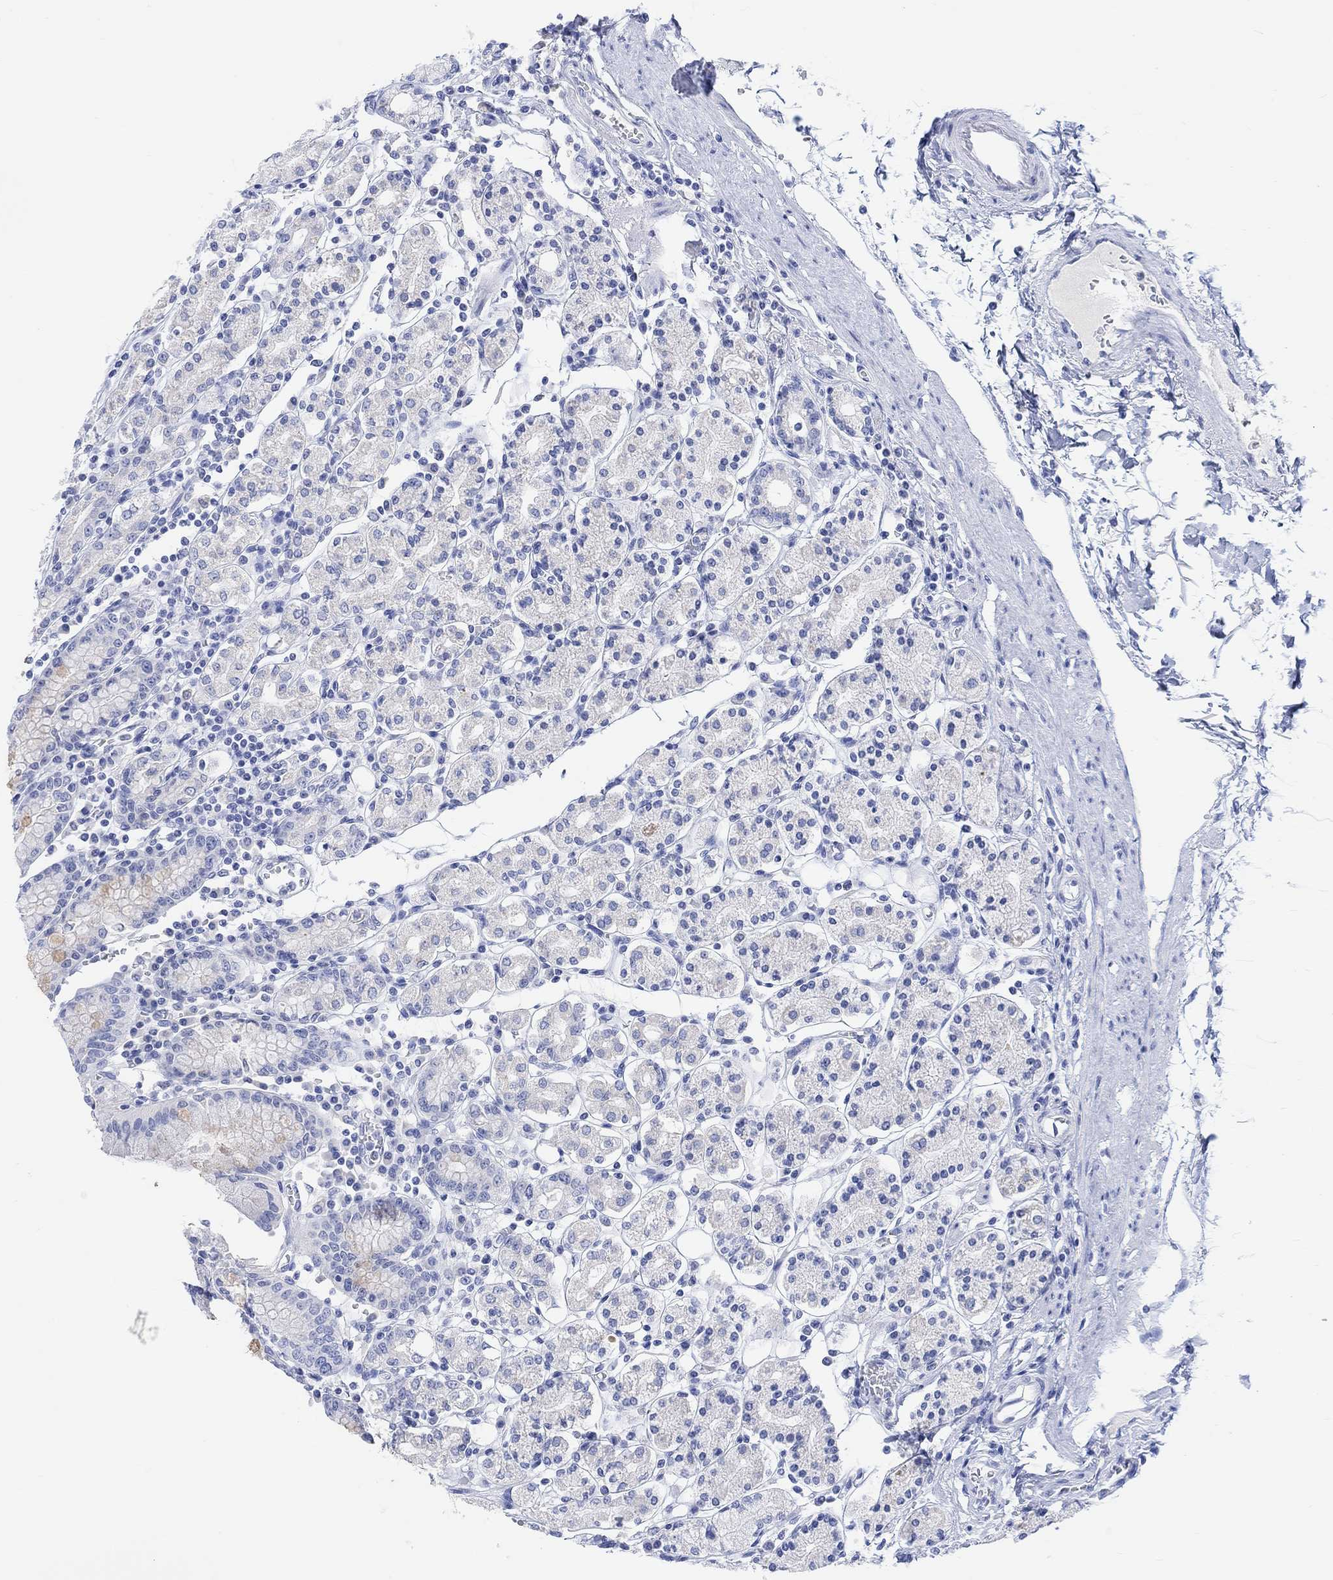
{"staining": {"intensity": "negative", "quantity": "none", "location": "none"}, "tissue": "stomach", "cell_type": "Glandular cells", "image_type": "normal", "snomed": [{"axis": "morphology", "description": "Normal tissue, NOS"}, {"axis": "topography", "description": "Stomach, upper"}, {"axis": "topography", "description": "Stomach"}], "caption": "Stomach was stained to show a protein in brown. There is no significant staining in glandular cells. (Immunohistochemistry, brightfield microscopy, high magnification).", "gene": "CALCA", "patient": {"sex": "male", "age": 62}}